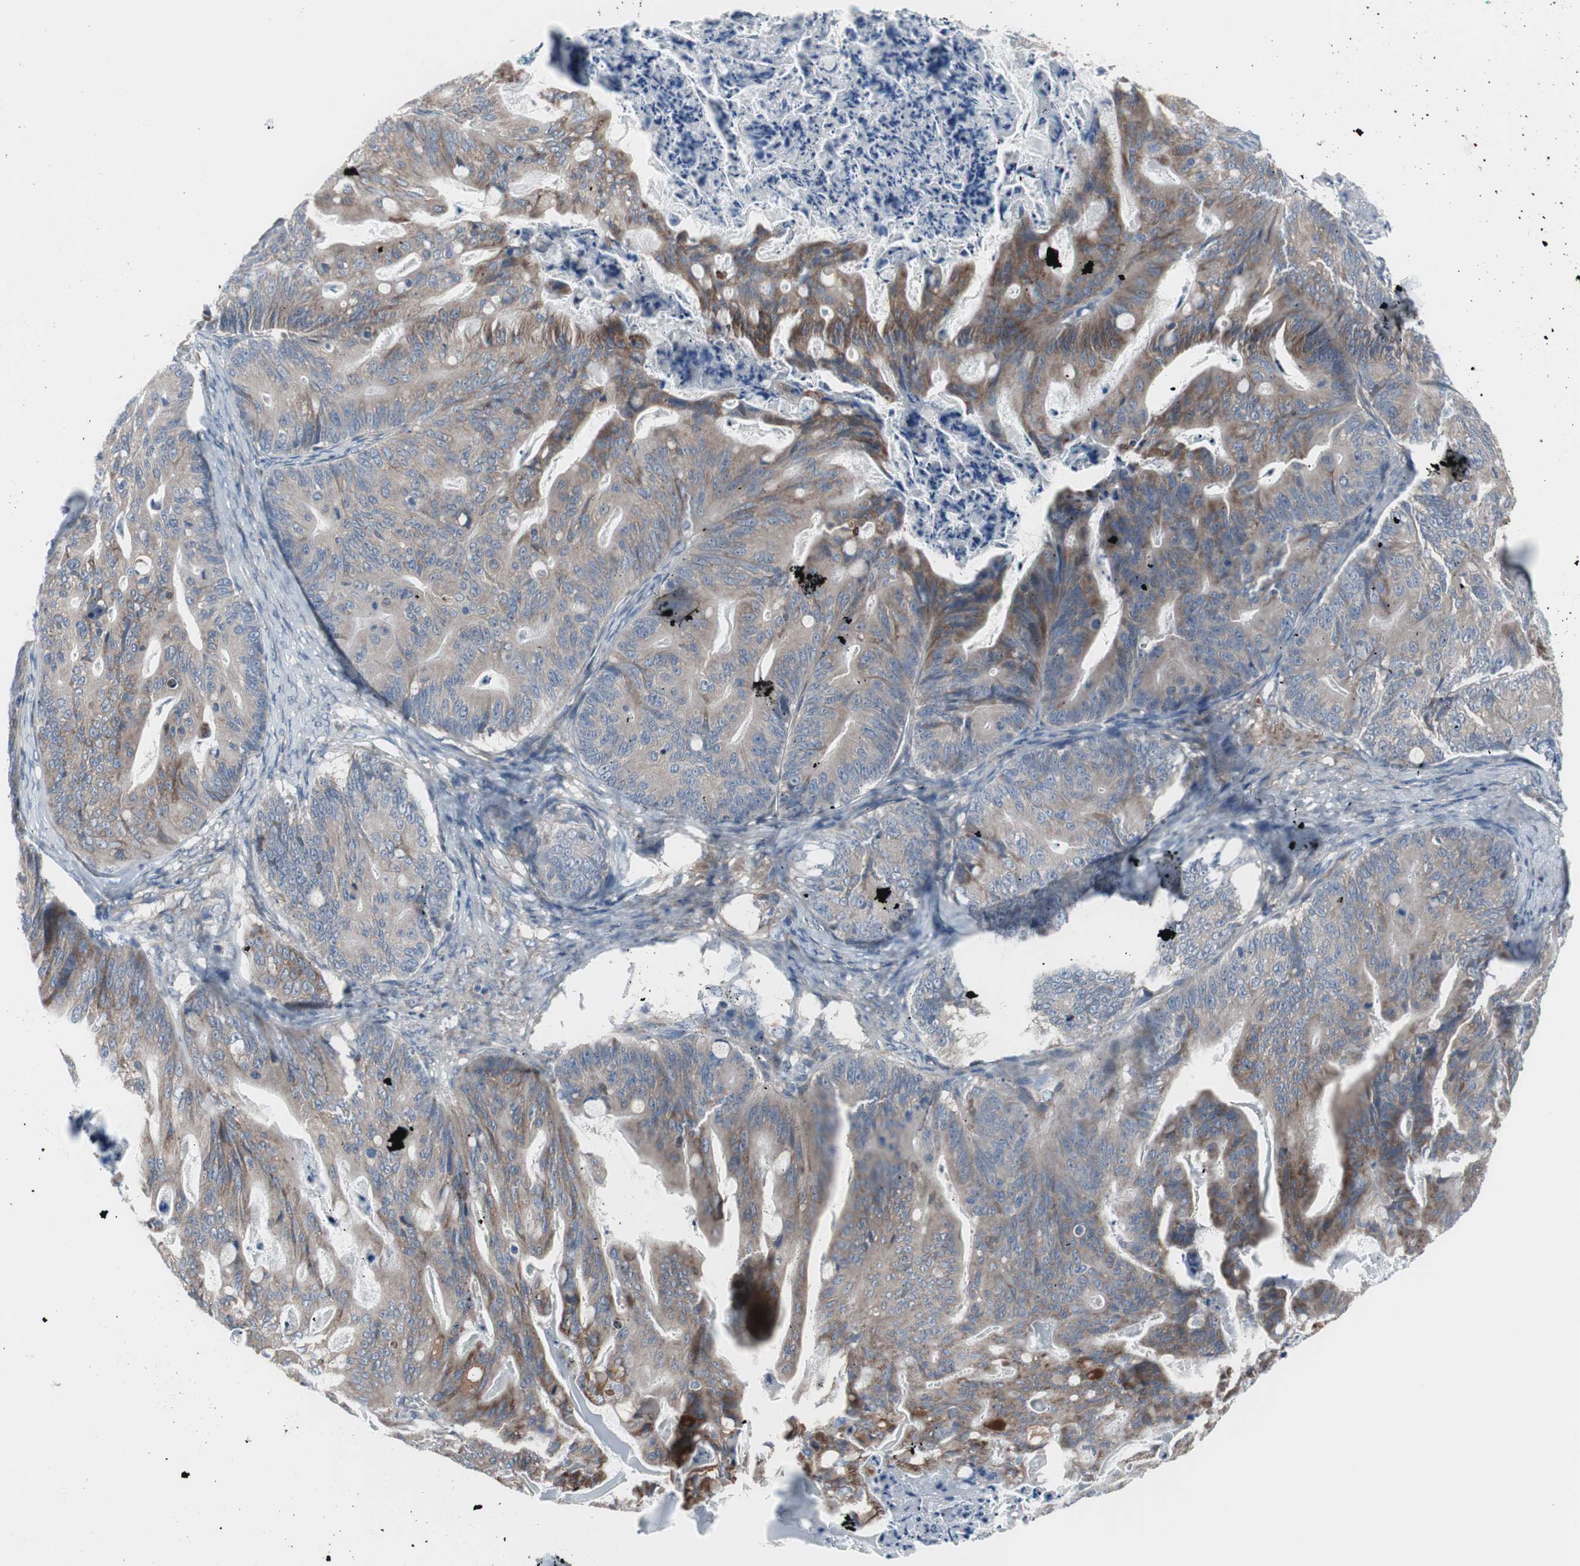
{"staining": {"intensity": "weak", "quantity": ">75%", "location": "cytoplasmic/membranous"}, "tissue": "ovarian cancer", "cell_type": "Tumor cells", "image_type": "cancer", "snomed": [{"axis": "morphology", "description": "Cystadenocarcinoma, mucinous, NOS"}, {"axis": "topography", "description": "Ovary"}], "caption": "A histopathology image of ovarian cancer (mucinous cystadenocarcinoma) stained for a protein demonstrates weak cytoplasmic/membranous brown staining in tumor cells. Using DAB (brown) and hematoxylin (blue) stains, captured at high magnification using brightfield microscopy.", "gene": "KANSL1", "patient": {"sex": "female", "age": 36}}